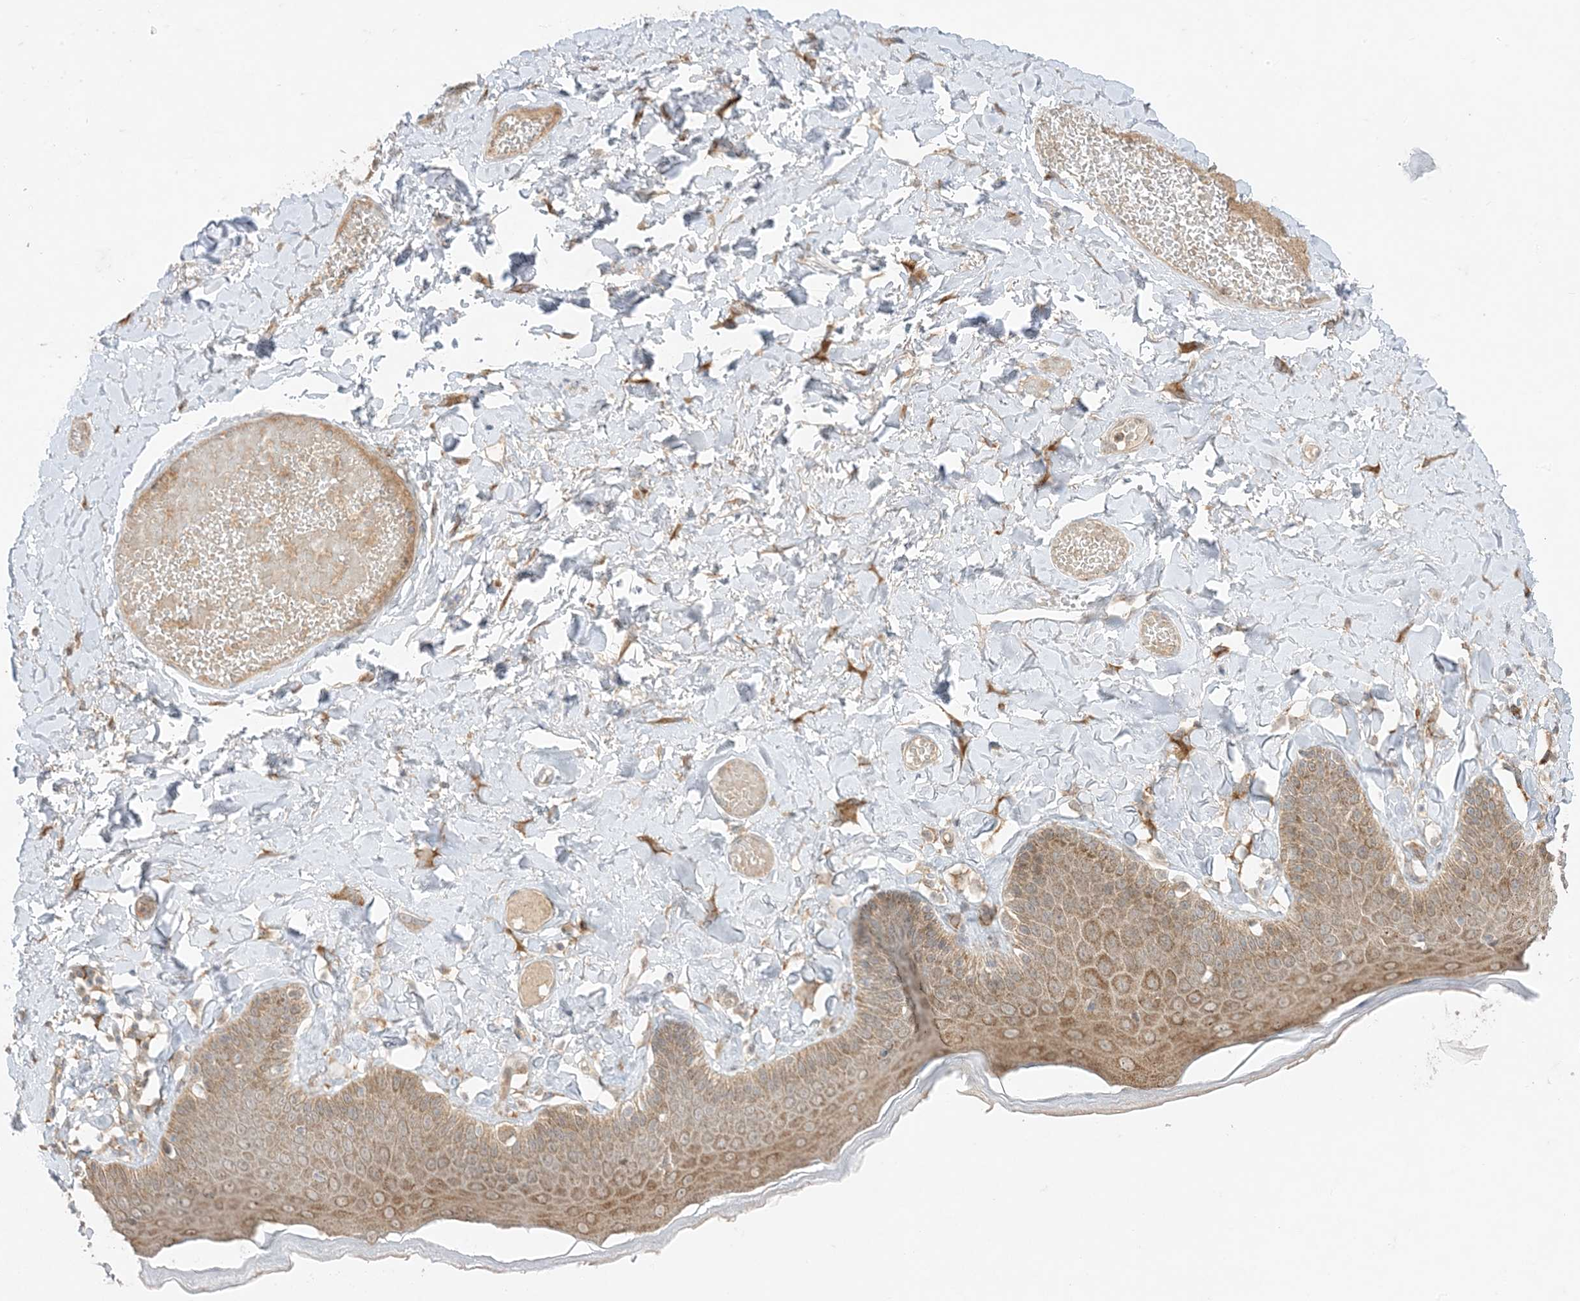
{"staining": {"intensity": "moderate", "quantity": ">75%", "location": "cytoplasmic/membranous"}, "tissue": "skin", "cell_type": "Epidermal cells", "image_type": "normal", "snomed": [{"axis": "morphology", "description": "Normal tissue, NOS"}, {"axis": "topography", "description": "Anal"}], "caption": "Brown immunohistochemical staining in normal skin reveals moderate cytoplasmic/membranous staining in approximately >75% of epidermal cells.", "gene": "ODC1", "patient": {"sex": "male", "age": 69}}